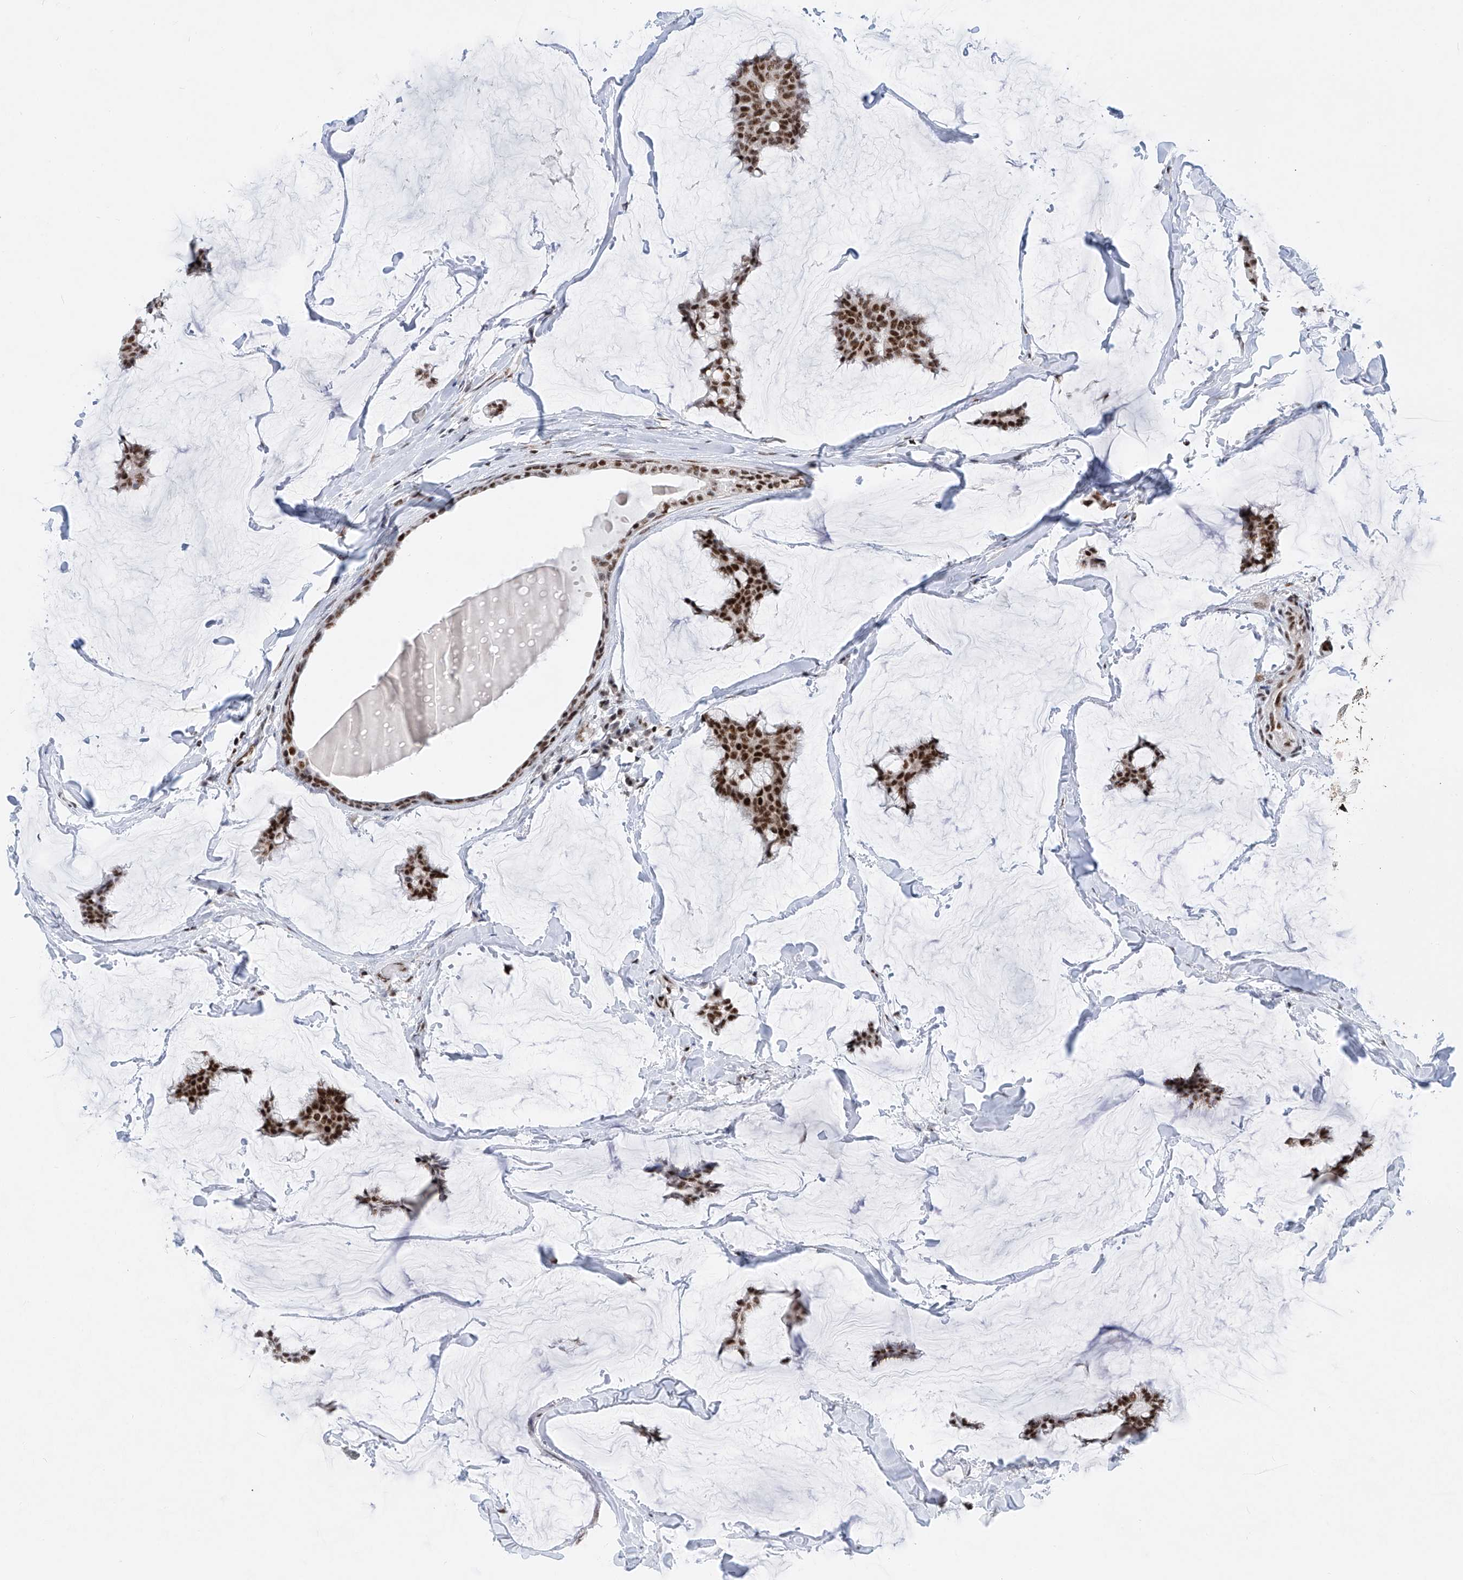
{"staining": {"intensity": "strong", "quantity": ">75%", "location": "nuclear"}, "tissue": "breast cancer", "cell_type": "Tumor cells", "image_type": "cancer", "snomed": [{"axis": "morphology", "description": "Duct carcinoma"}, {"axis": "topography", "description": "Breast"}], "caption": "Immunohistochemical staining of human invasive ductal carcinoma (breast) displays high levels of strong nuclear protein positivity in about >75% of tumor cells.", "gene": "TAF4", "patient": {"sex": "female", "age": 93}}